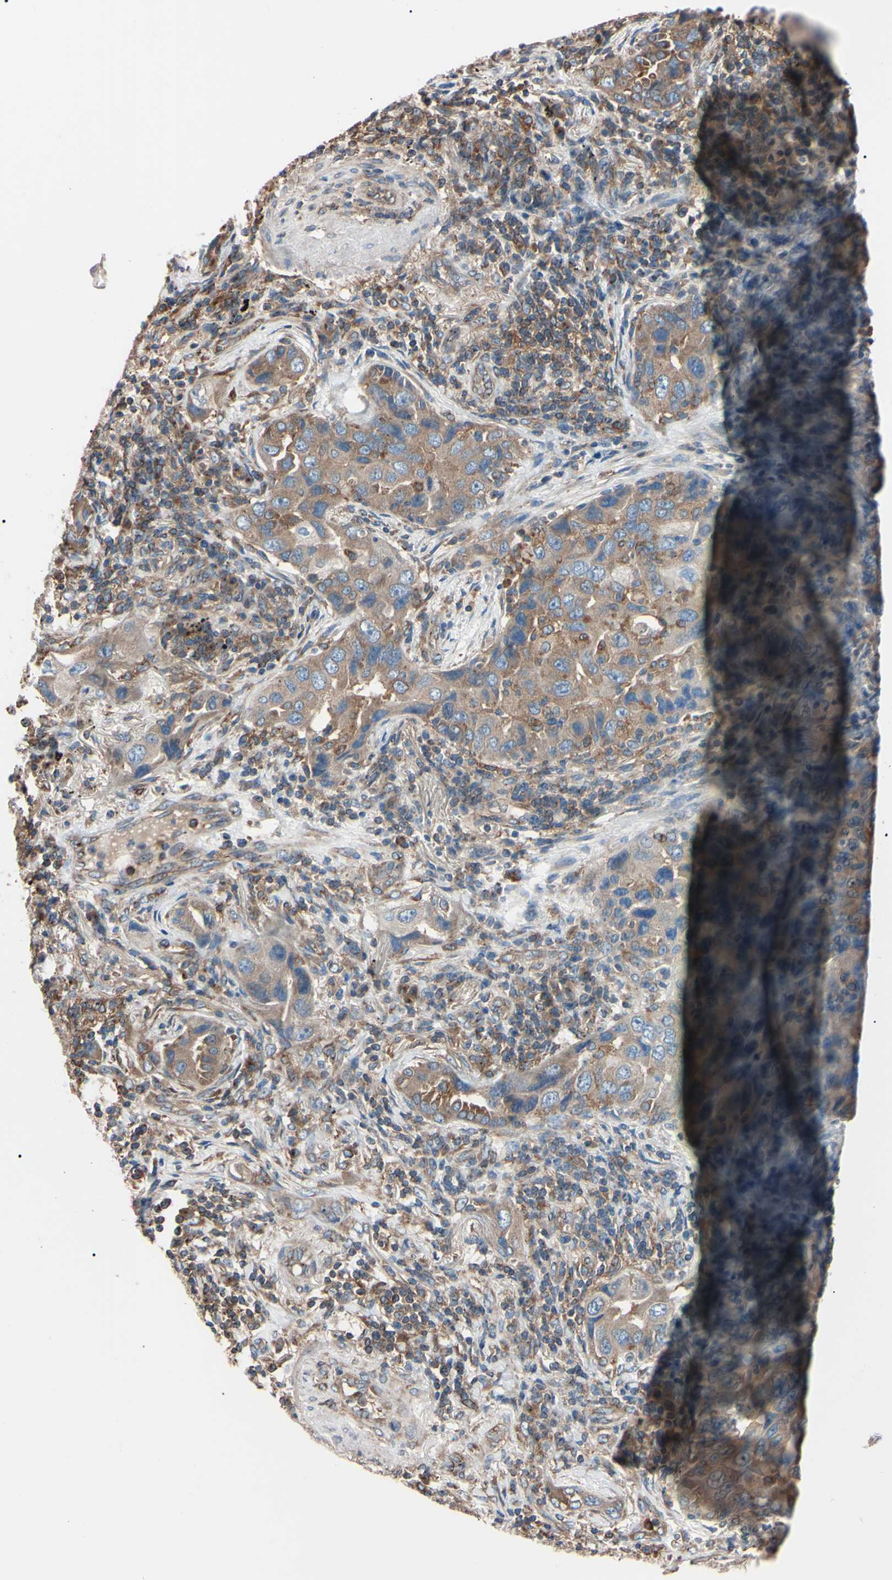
{"staining": {"intensity": "moderate", "quantity": ">75%", "location": "cytoplasmic/membranous"}, "tissue": "lung cancer", "cell_type": "Tumor cells", "image_type": "cancer", "snomed": [{"axis": "morphology", "description": "Adenocarcinoma, NOS"}, {"axis": "topography", "description": "Lung"}], "caption": "Immunohistochemistry of adenocarcinoma (lung) exhibits medium levels of moderate cytoplasmic/membranous positivity in about >75% of tumor cells. (Brightfield microscopy of DAB IHC at high magnification).", "gene": "PRKACA", "patient": {"sex": "female", "age": 65}}